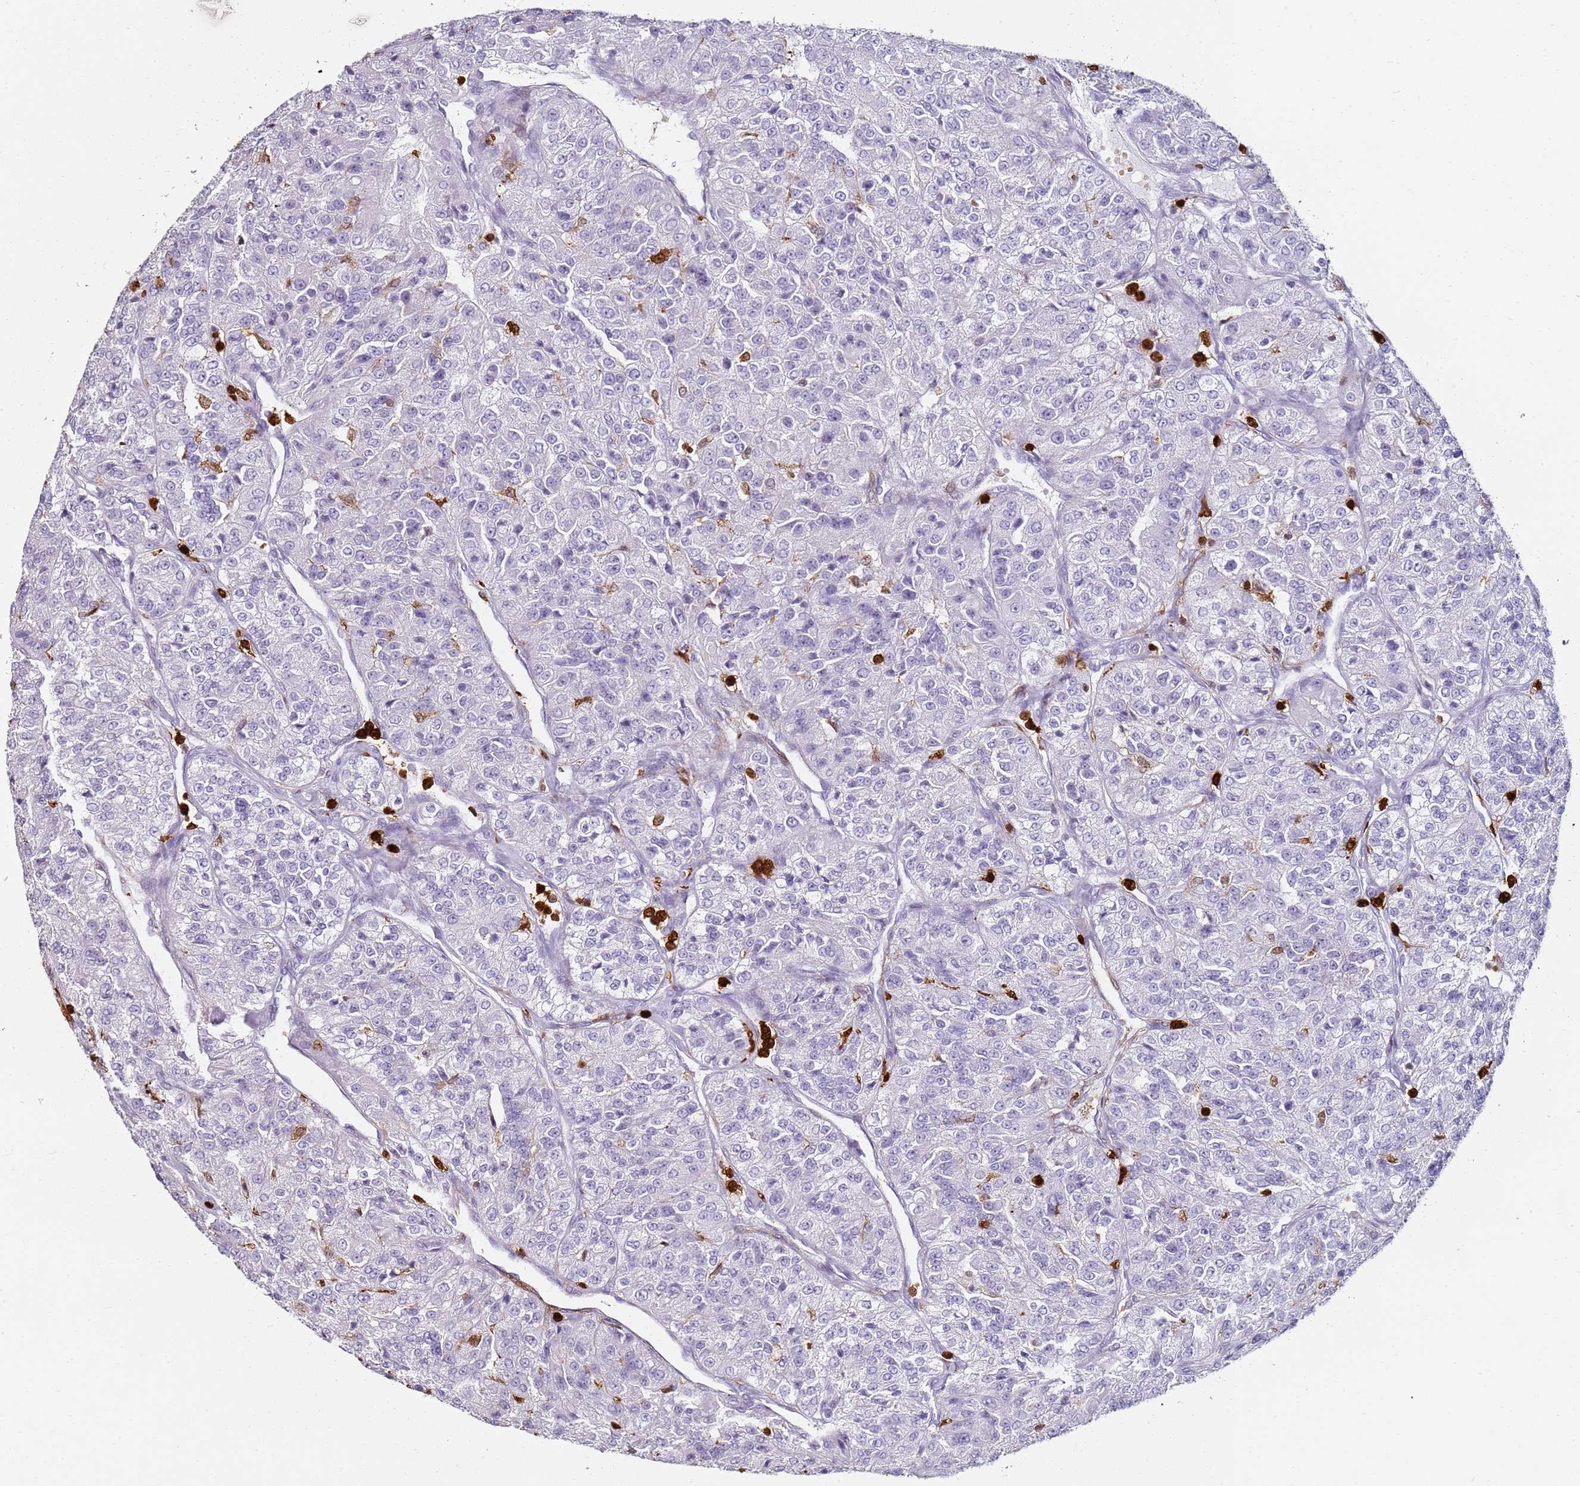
{"staining": {"intensity": "negative", "quantity": "none", "location": "none"}, "tissue": "renal cancer", "cell_type": "Tumor cells", "image_type": "cancer", "snomed": [{"axis": "morphology", "description": "Adenocarcinoma, NOS"}, {"axis": "topography", "description": "Kidney"}], "caption": "Immunohistochemistry (IHC) photomicrograph of renal adenocarcinoma stained for a protein (brown), which displays no expression in tumor cells.", "gene": "S100A4", "patient": {"sex": "female", "age": 63}}